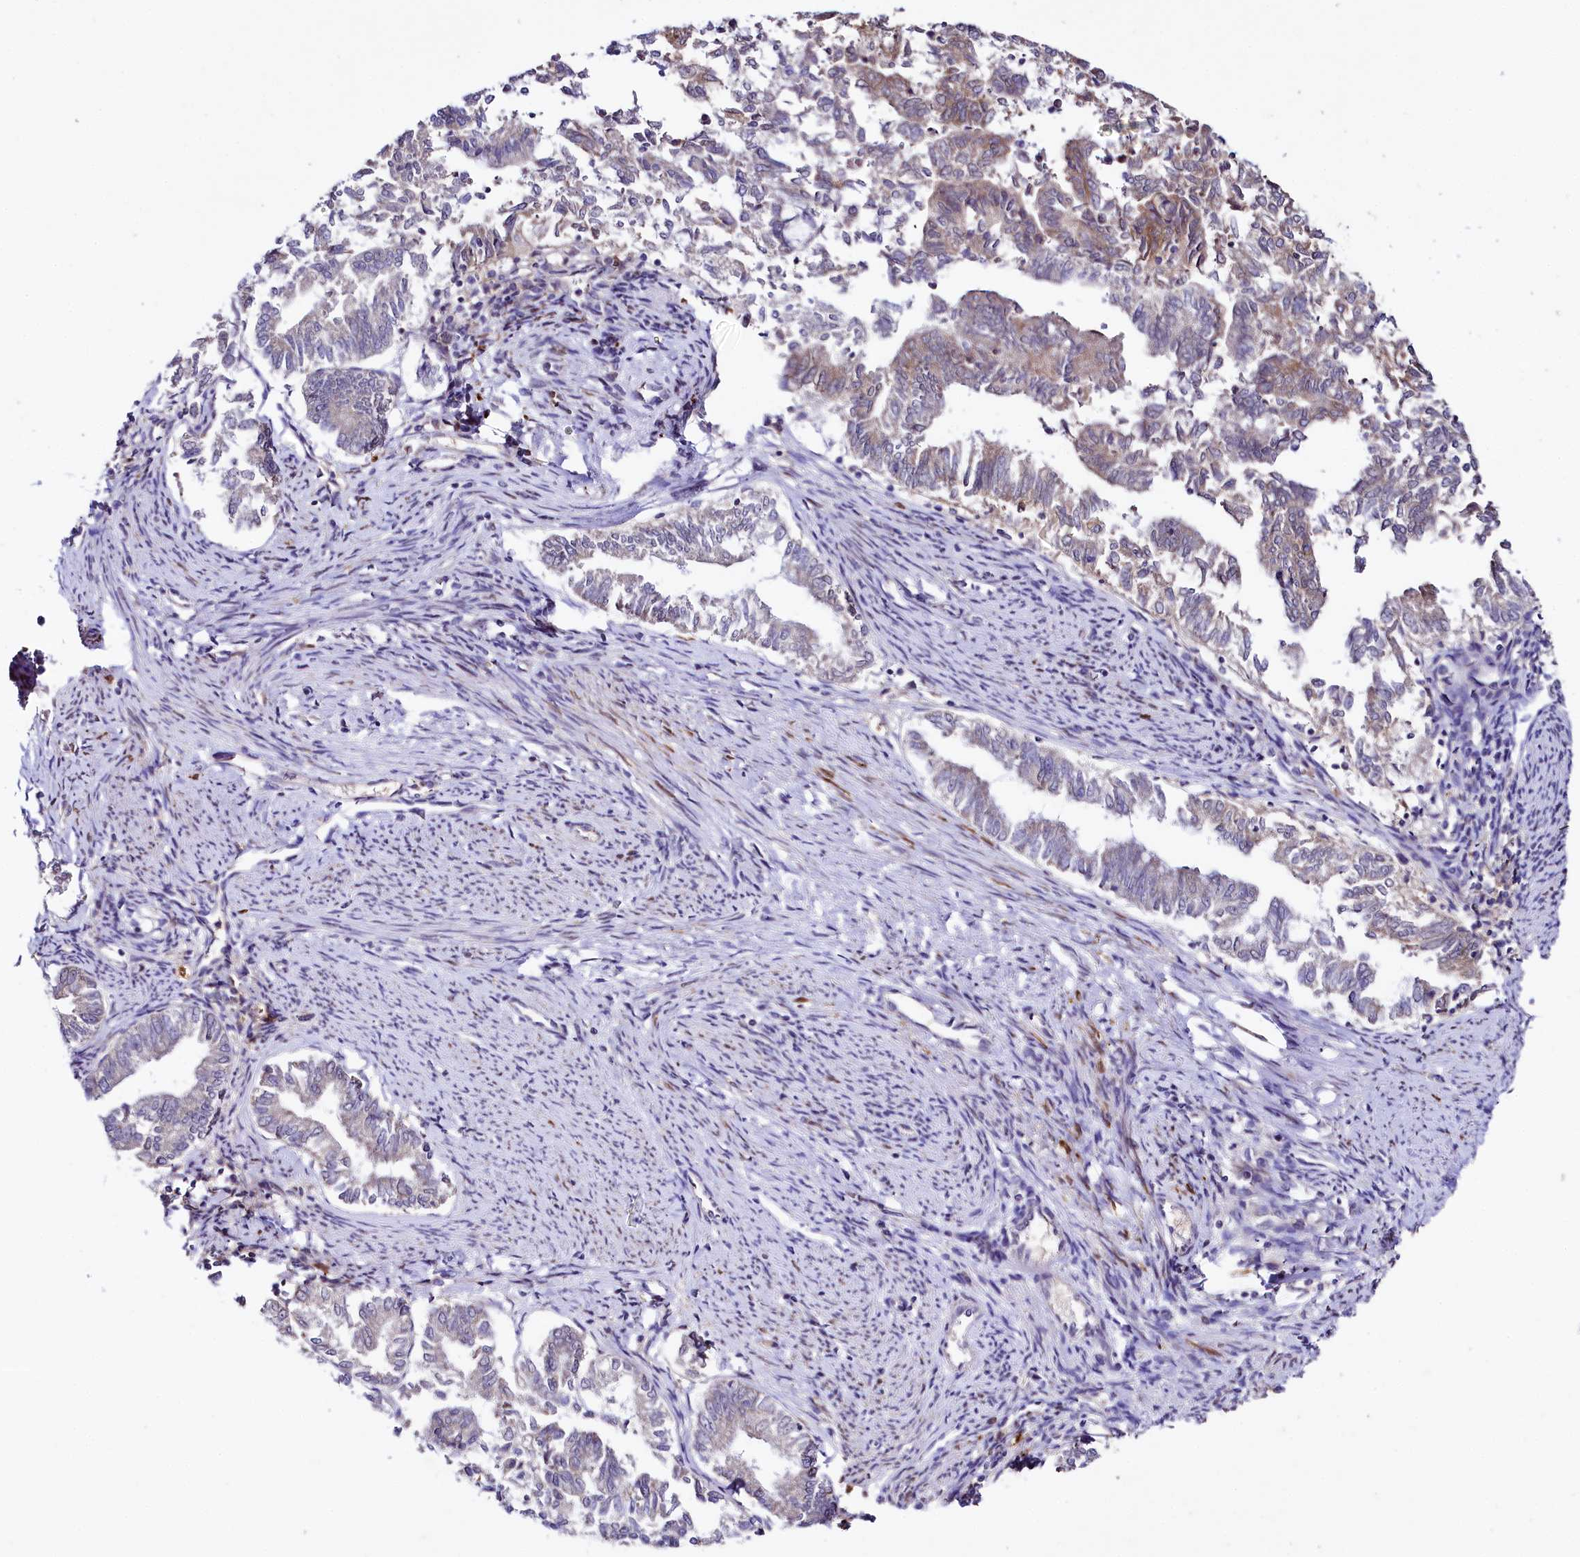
{"staining": {"intensity": "weak", "quantity": "25%-75%", "location": "cytoplasmic/membranous"}, "tissue": "endometrial cancer", "cell_type": "Tumor cells", "image_type": "cancer", "snomed": [{"axis": "morphology", "description": "Adenocarcinoma, NOS"}, {"axis": "topography", "description": "Endometrium"}], "caption": "Endometrial cancer stained with a brown dye shows weak cytoplasmic/membranous positive positivity in approximately 25%-75% of tumor cells.", "gene": "CEP295", "patient": {"sex": "female", "age": 79}}